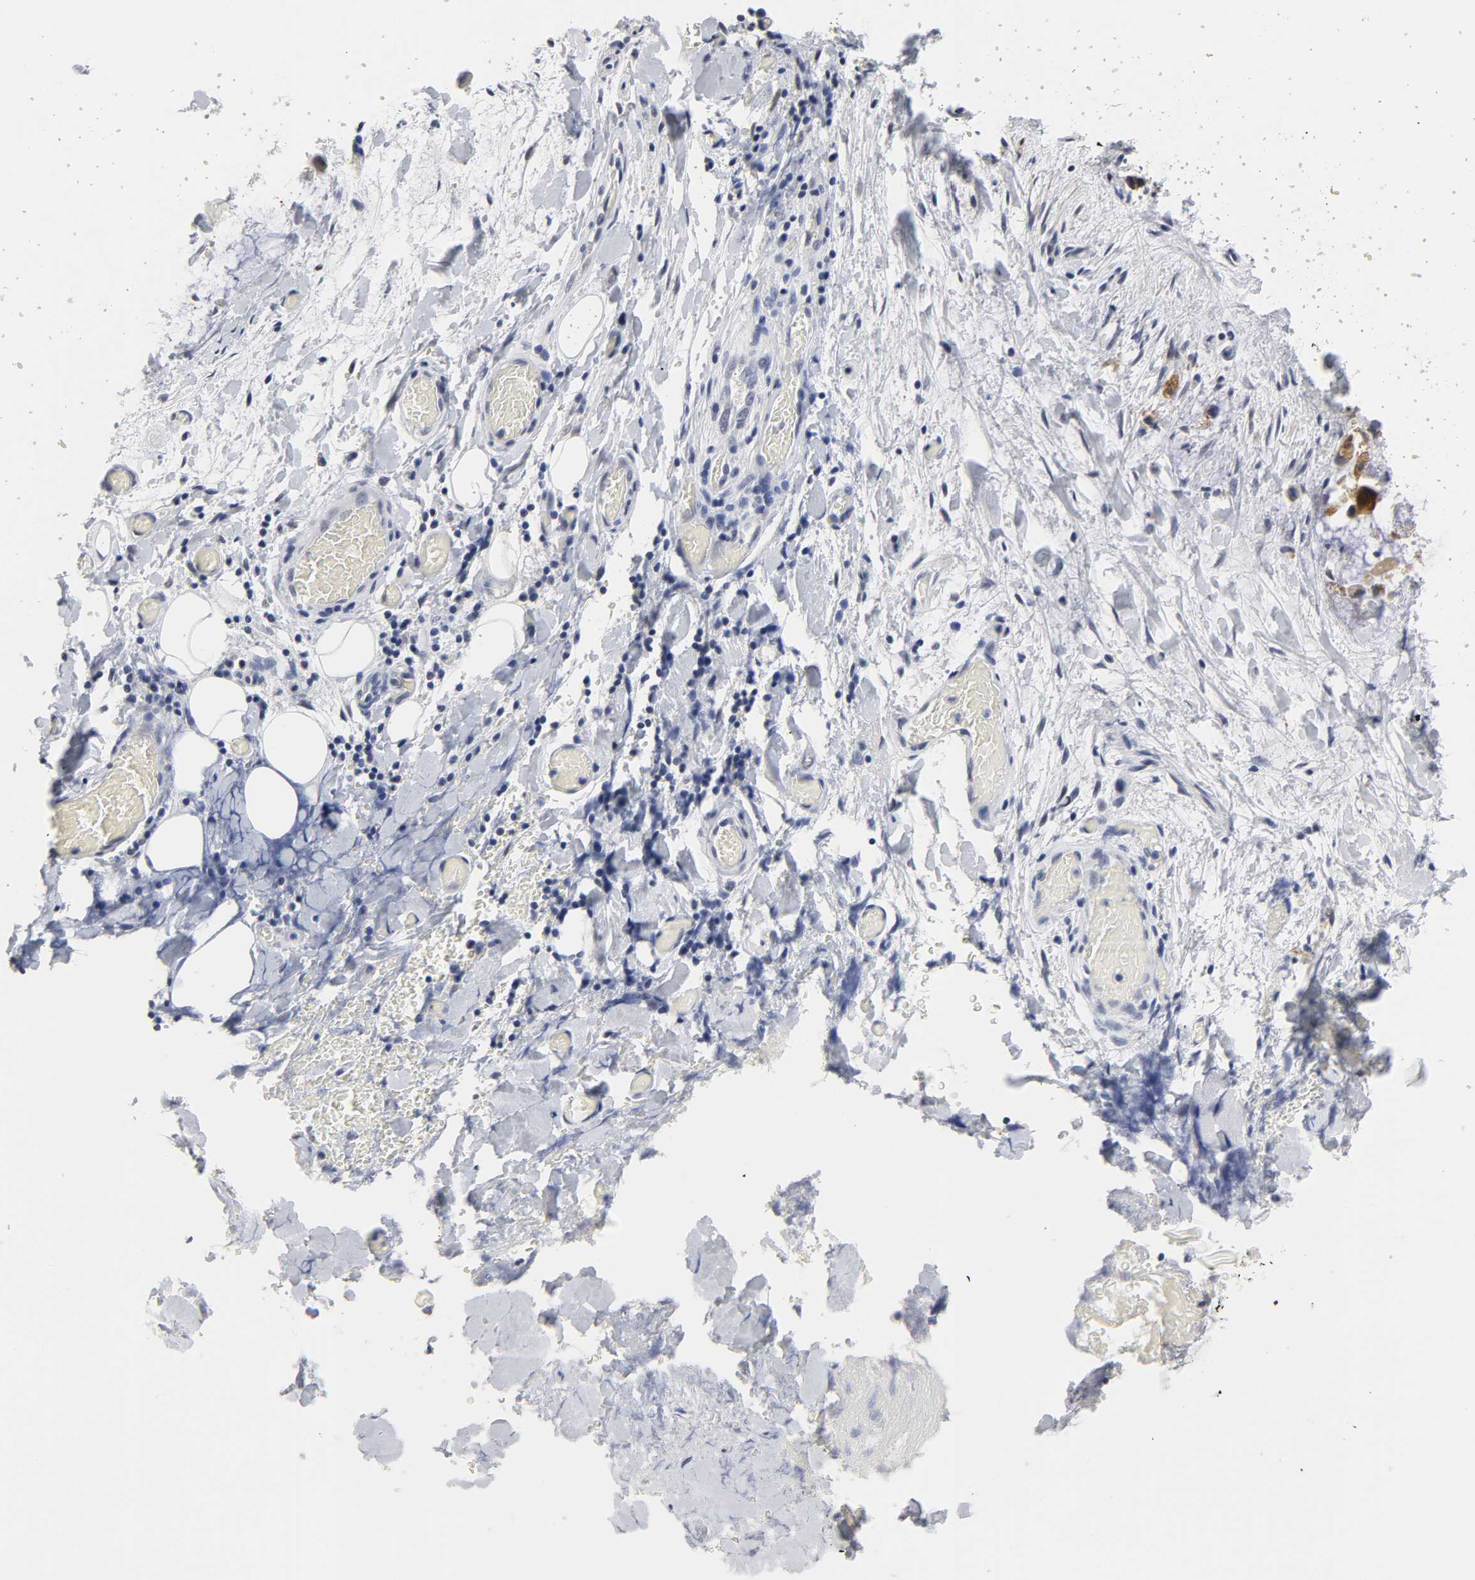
{"staining": {"intensity": "negative", "quantity": "none", "location": "none"}, "tissue": "adipose tissue", "cell_type": "Adipocytes", "image_type": "normal", "snomed": [{"axis": "morphology", "description": "Normal tissue, NOS"}, {"axis": "morphology", "description": "Cholangiocarcinoma"}, {"axis": "topography", "description": "Liver"}, {"axis": "topography", "description": "Peripheral nerve tissue"}], "caption": "Adipocytes show no significant protein expression in unremarkable adipose tissue. The staining is performed using DAB brown chromogen with nuclei counter-stained in using hematoxylin.", "gene": "GRHL2", "patient": {"sex": "male", "age": 50}}